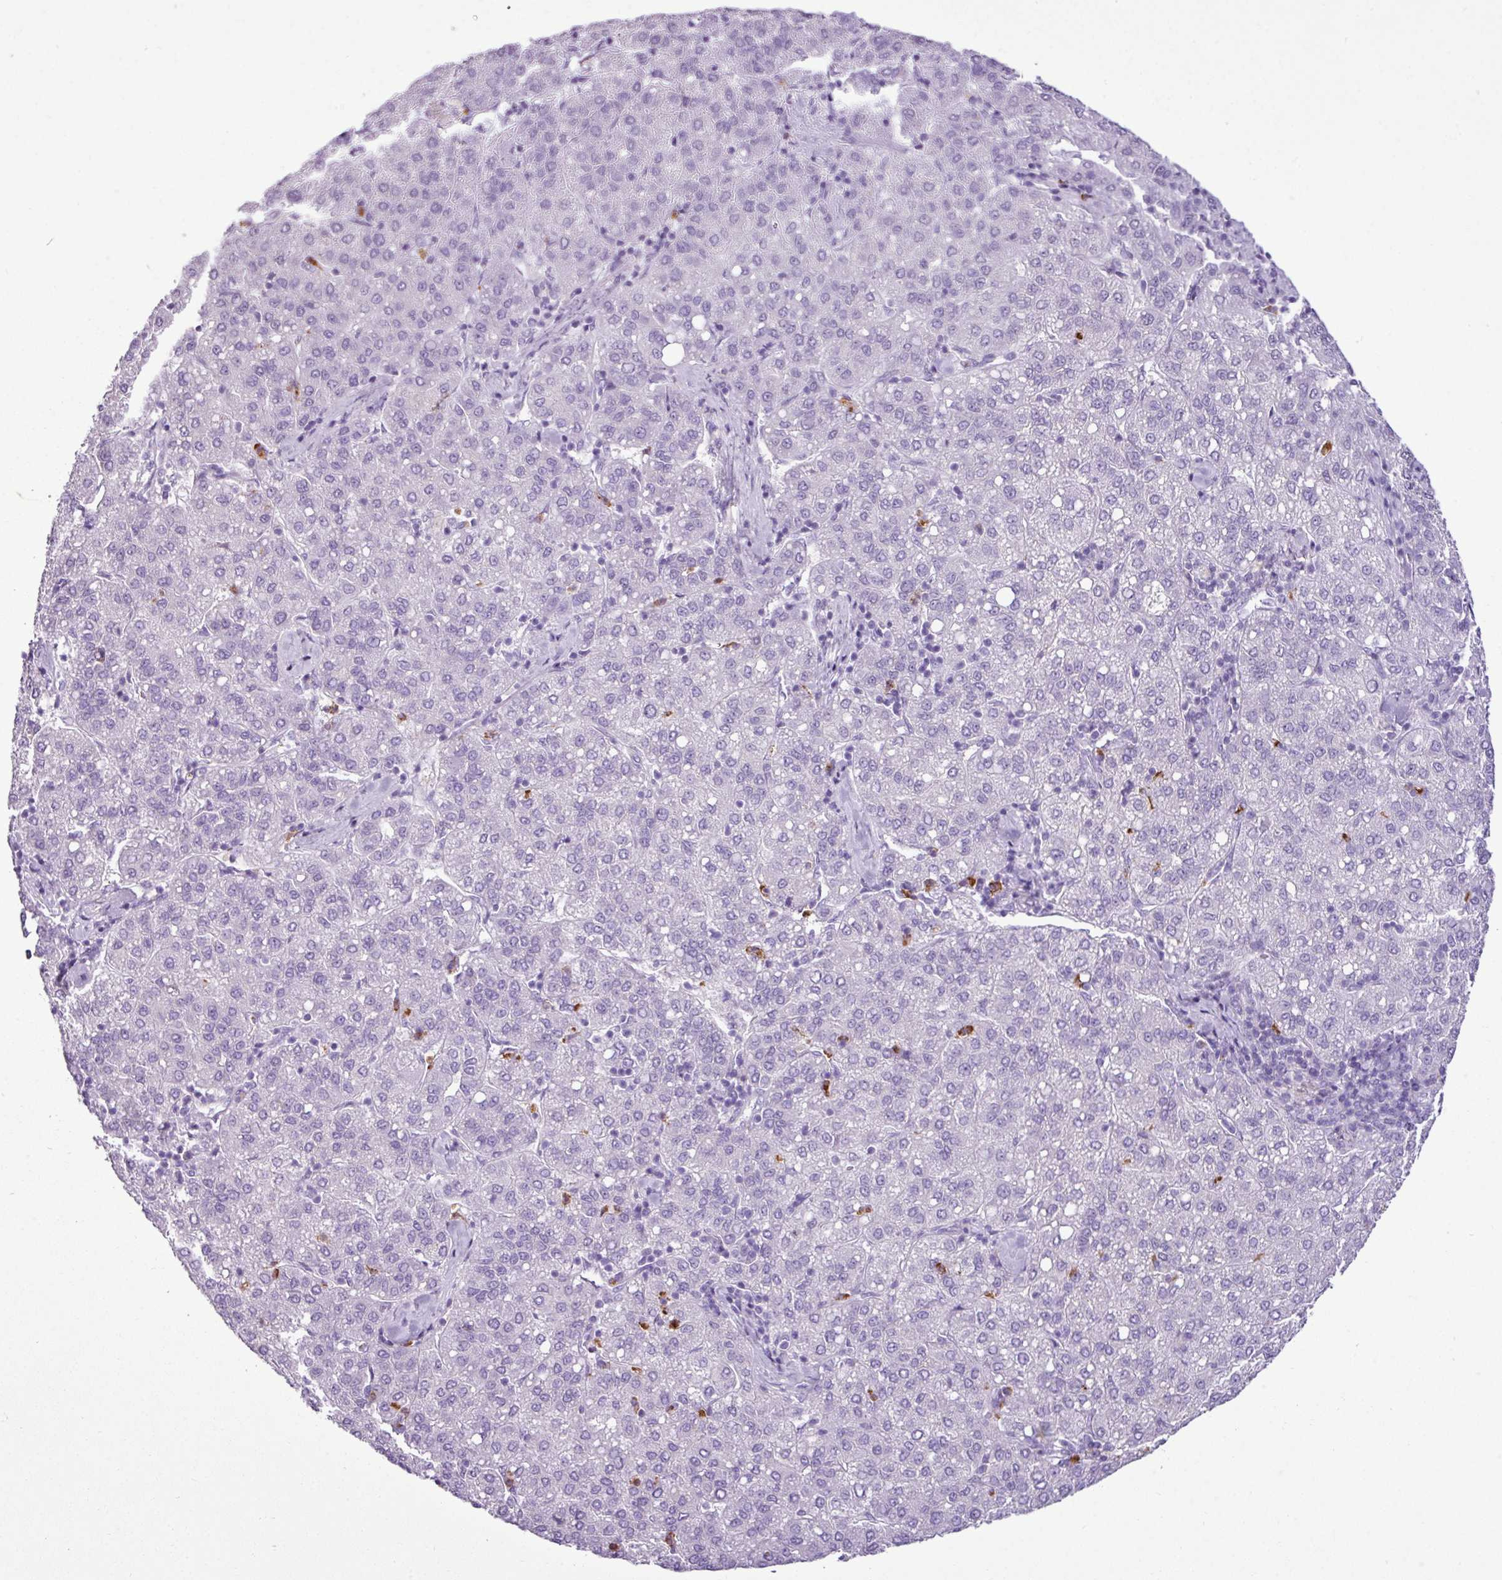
{"staining": {"intensity": "negative", "quantity": "none", "location": "none"}, "tissue": "liver cancer", "cell_type": "Tumor cells", "image_type": "cancer", "snomed": [{"axis": "morphology", "description": "Carcinoma, Hepatocellular, NOS"}, {"axis": "topography", "description": "Liver"}], "caption": "Liver hepatocellular carcinoma was stained to show a protein in brown. There is no significant staining in tumor cells.", "gene": "ZSCAN5A", "patient": {"sex": "male", "age": 65}}